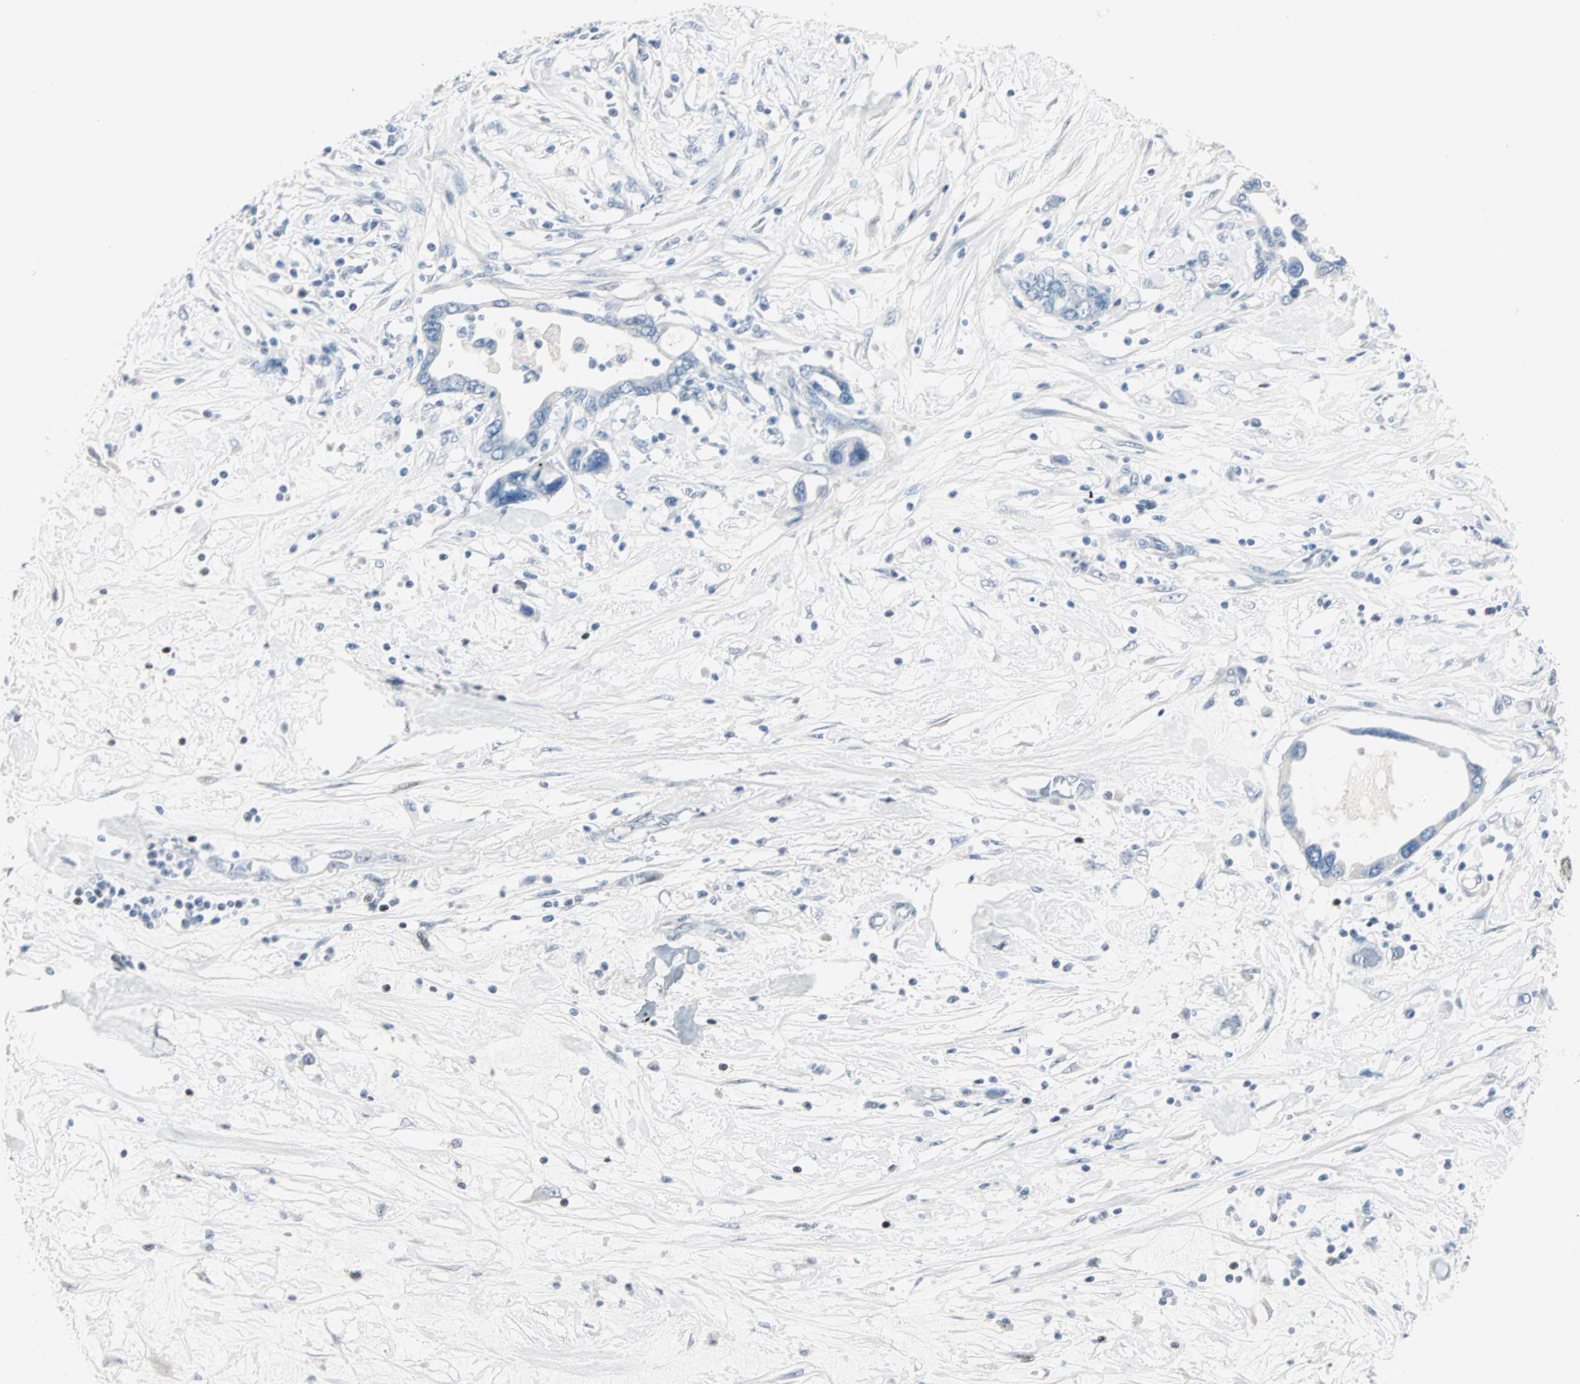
{"staining": {"intensity": "negative", "quantity": "none", "location": "none"}, "tissue": "pancreatic cancer", "cell_type": "Tumor cells", "image_type": "cancer", "snomed": [{"axis": "morphology", "description": "Adenocarcinoma, NOS"}, {"axis": "topography", "description": "Pancreas"}], "caption": "A high-resolution histopathology image shows immunohistochemistry staining of pancreatic cancer (adenocarcinoma), which exhibits no significant staining in tumor cells.", "gene": "NEFH", "patient": {"sex": "female", "age": 57}}